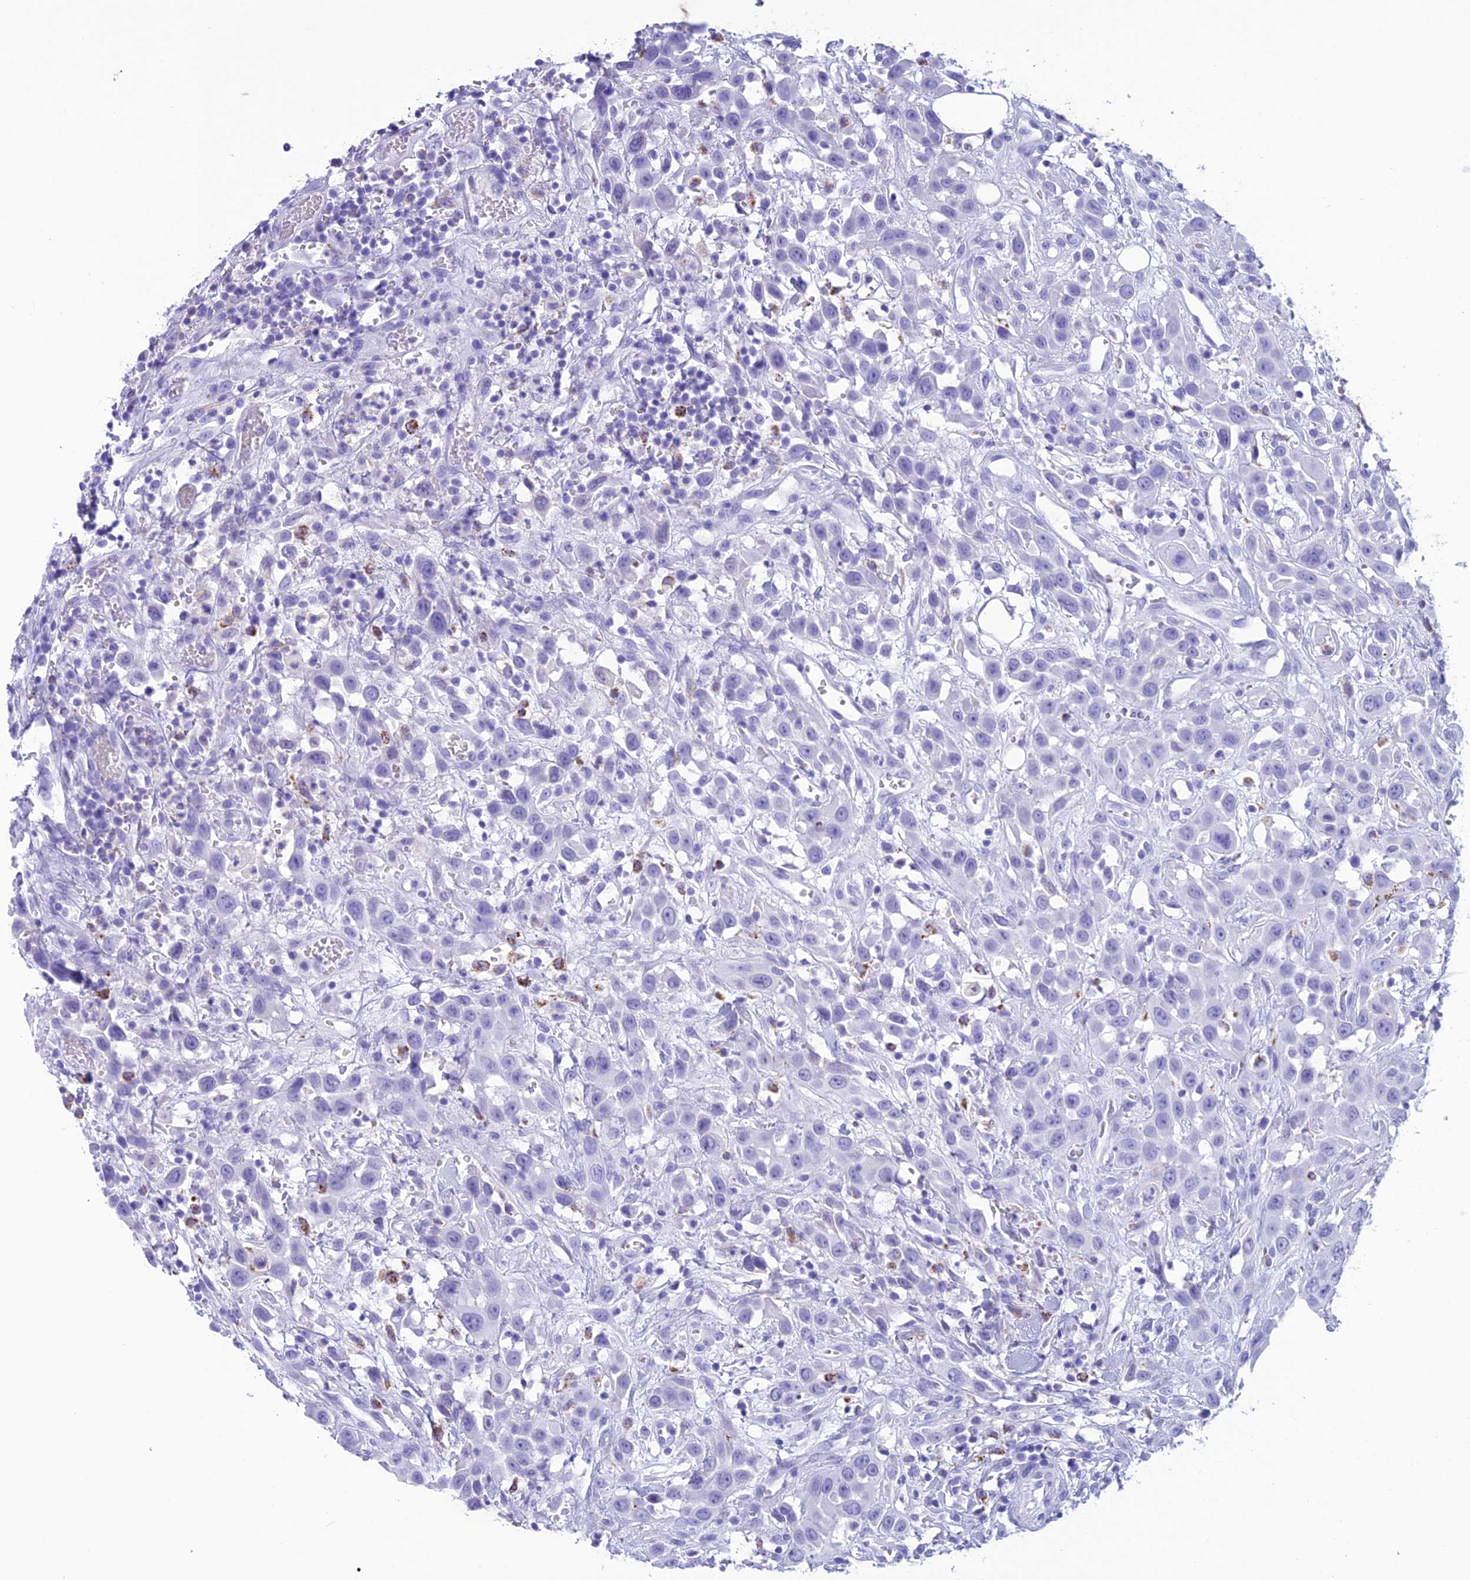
{"staining": {"intensity": "negative", "quantity": "none", "location": "none"}, "tissue": "head and neck cancer", "cell_type": "Tumor cells", "image_type": "cancer", "snomed": [{"axis": "morphology", "description": "Squamous cell carcinoma, NOS"}, {"axis": "topography", "description": "Head-Neck"}], "caption": "Tumor cells are negative for protein expression in human head and neck cancer (squamous cell carcinoma).", "gene": "TRAM1L1", "patient": {"sex": "male", "age": 81}}